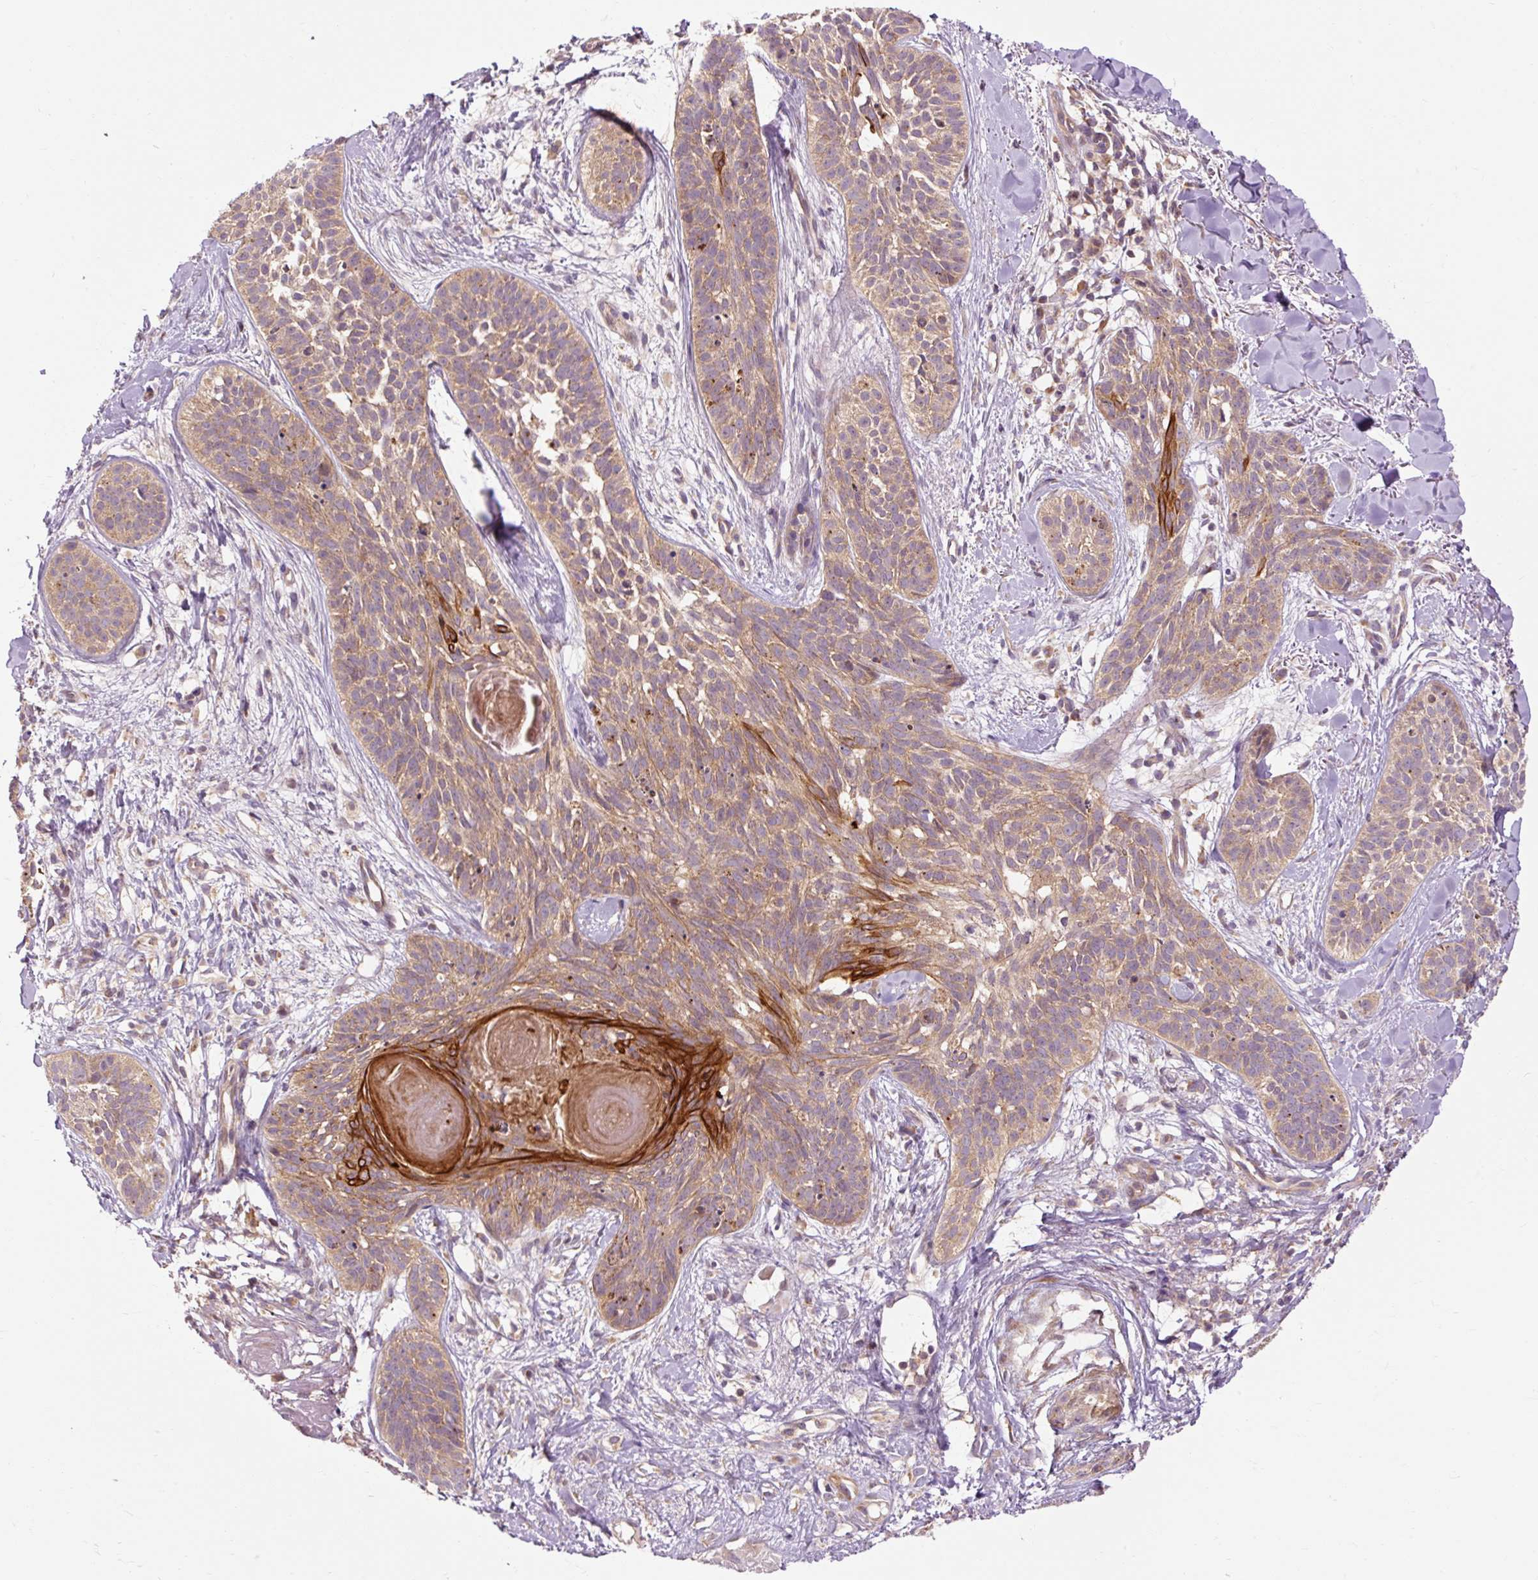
{"staining": {"intensity": "weak", "quantity": ">75%", "location": "cytoplasmic/membranous"}, "tissue": "skin cancer", "cell_type": "Tumor cells", "image_type": "cancer", "snomed": [{"axis": "morphology", "description": "Basal cell carcinoma"}, {"axis": "topography", "description": "Skin"}], "caption": "A high-resolution histopathology image shows immunohistochemistry (IHC) staining of skin basal cell carcinoma, which reveals weak cytoplasmic/membranous staining in approximately >75% of tumor cells. (DAB (3,3'-diaminobenzidine) IHC, brown staining for protein, blue staining for nuclei).", "gene": "RIPOR3", "patient": {"sex": "male", "age": 52}}